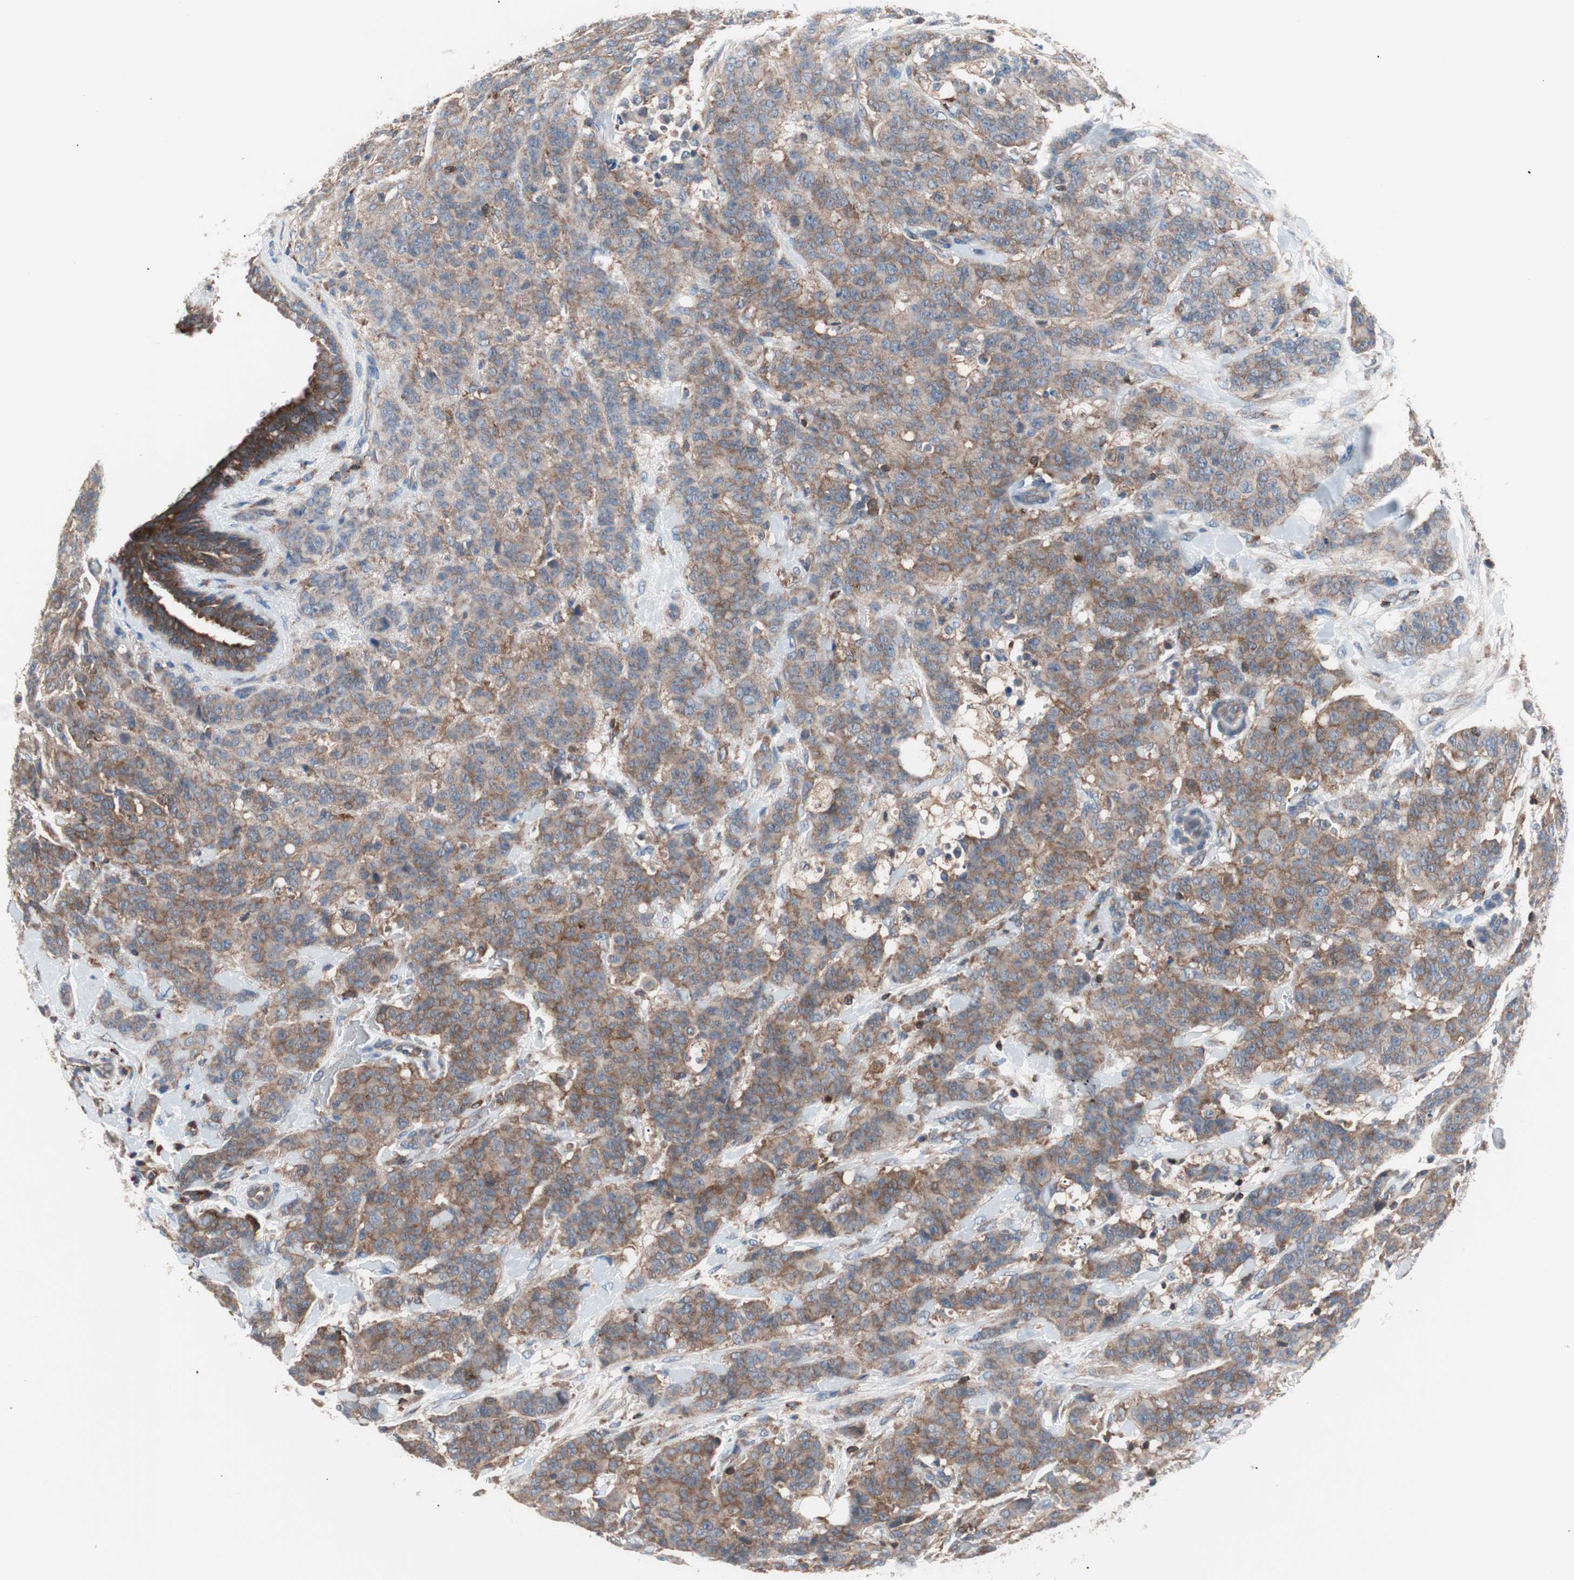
{"staining": {"intensity": "moderate", "quantity": ">75%", "location": "cytoplasmic/membranous"}, "tissue": "breast cancer", "cell_type": "Tumor cells", "image_type": "cancer", "snomed": [{"axis": "morphology", "description": "Duct carcinoma"}, {"axis": "topography", "description": "Breast"}], "caption": "Protein analysis of breast infiltrating ductal carcinoma tissue displays moderate cytoplasmic/membranous expression in approximately >75% of tumor cells.", "gene": "PIK3R1", "patient": {"sex": "female", "age": 40}}